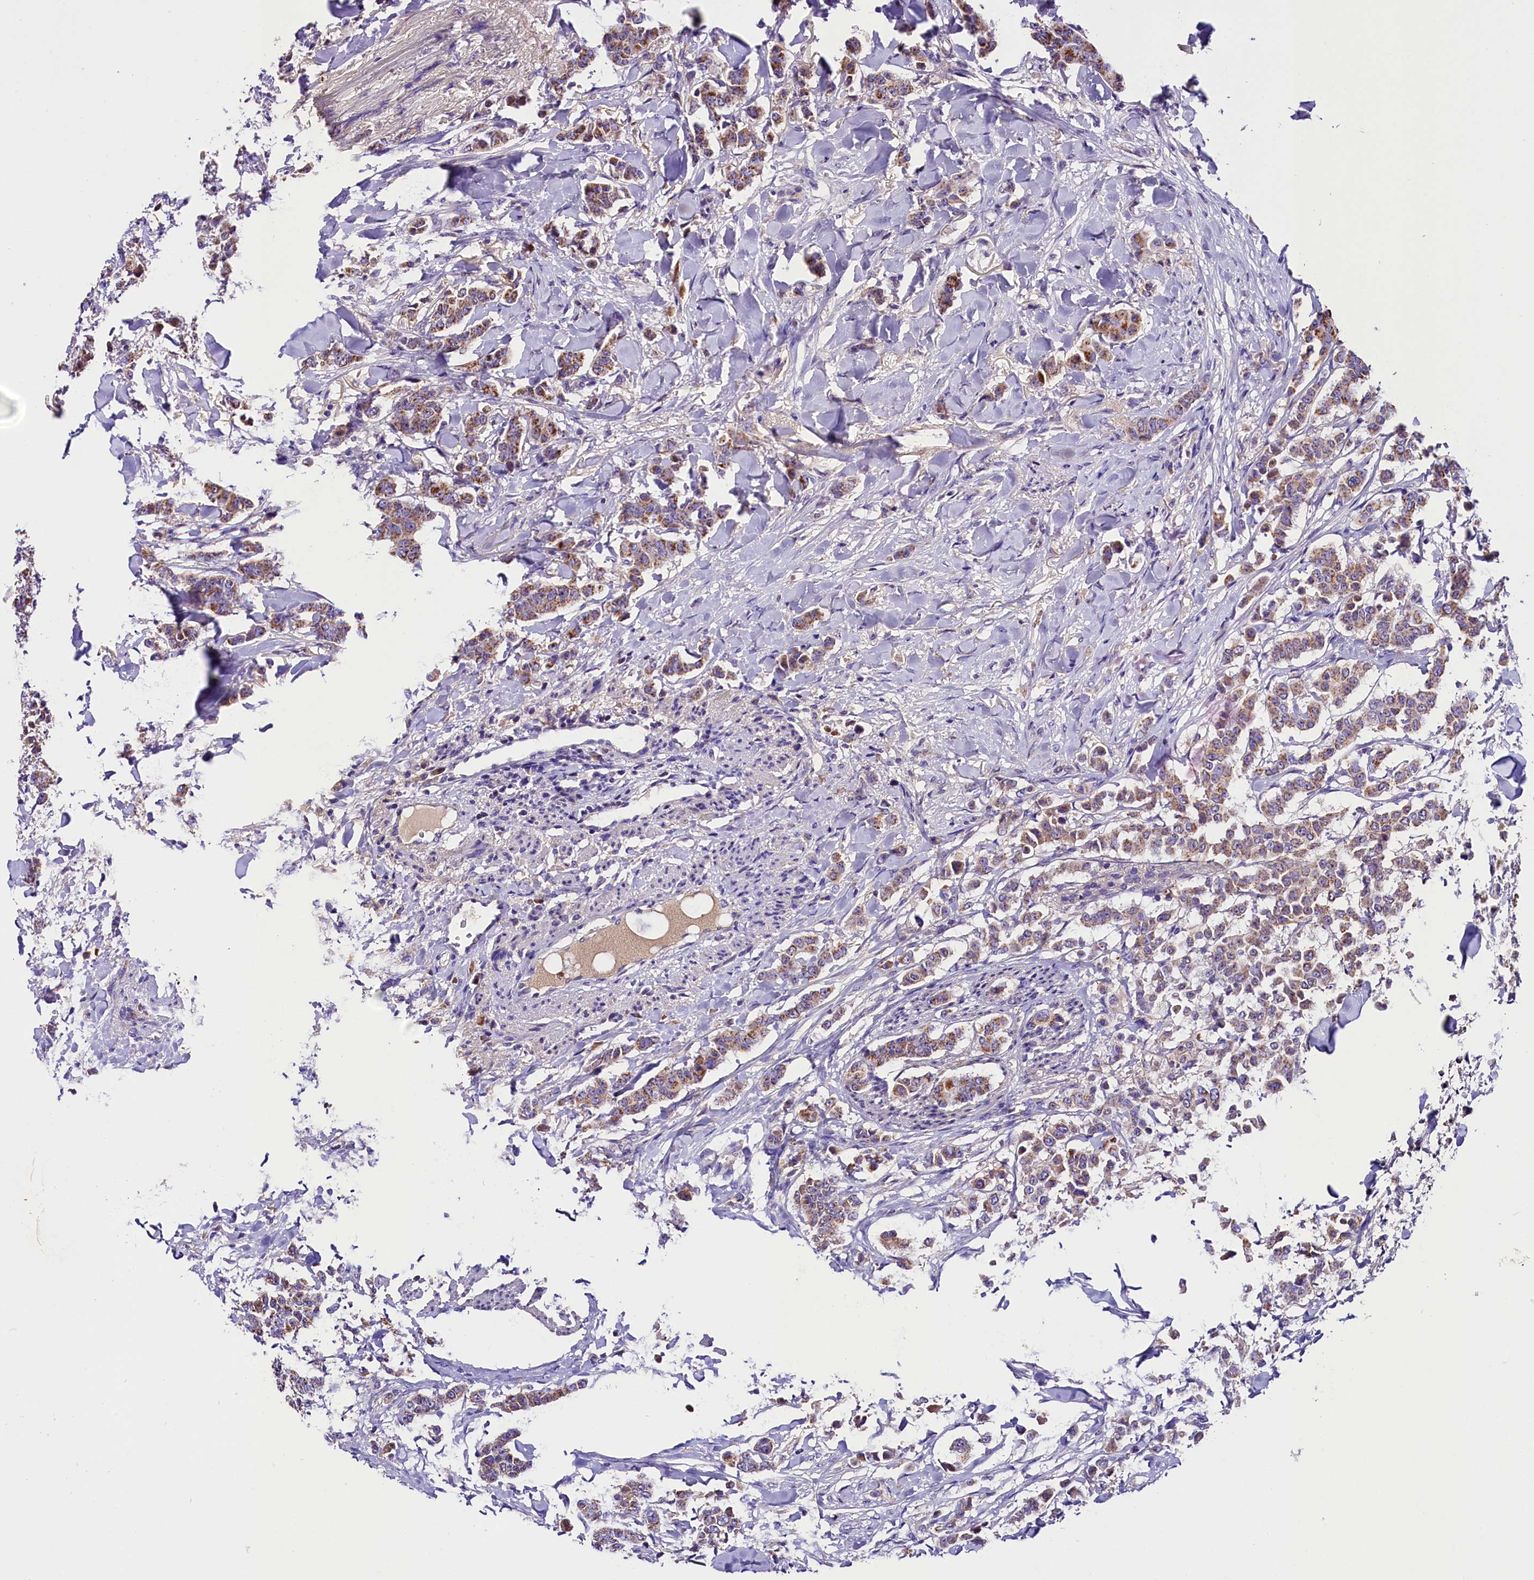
{"staining": {"intensity": "moderate", "quantity": ">75%", "location": "cytoplasmic/membranous"}, "tissue": "breast cancer", "cell_type": "Tumor cells", "image_type": "cancer", "snomed": [{"axis": "morphology", "description": "Duct carcinoma"}, {"axis": "topography", "description": "Breast"}], "caption": "Protein staining reveals moderate cytoplasmic/membranous staining in about >75% of tumor cells in breast invasive ductal carcinoma. The staining is performed using DAB brown chromogen to label protein expression. The nuclei are counter-stained blue using hematoxylin.", "gene": "SIX5", "patient": {"sex": "female", "age": 40}}